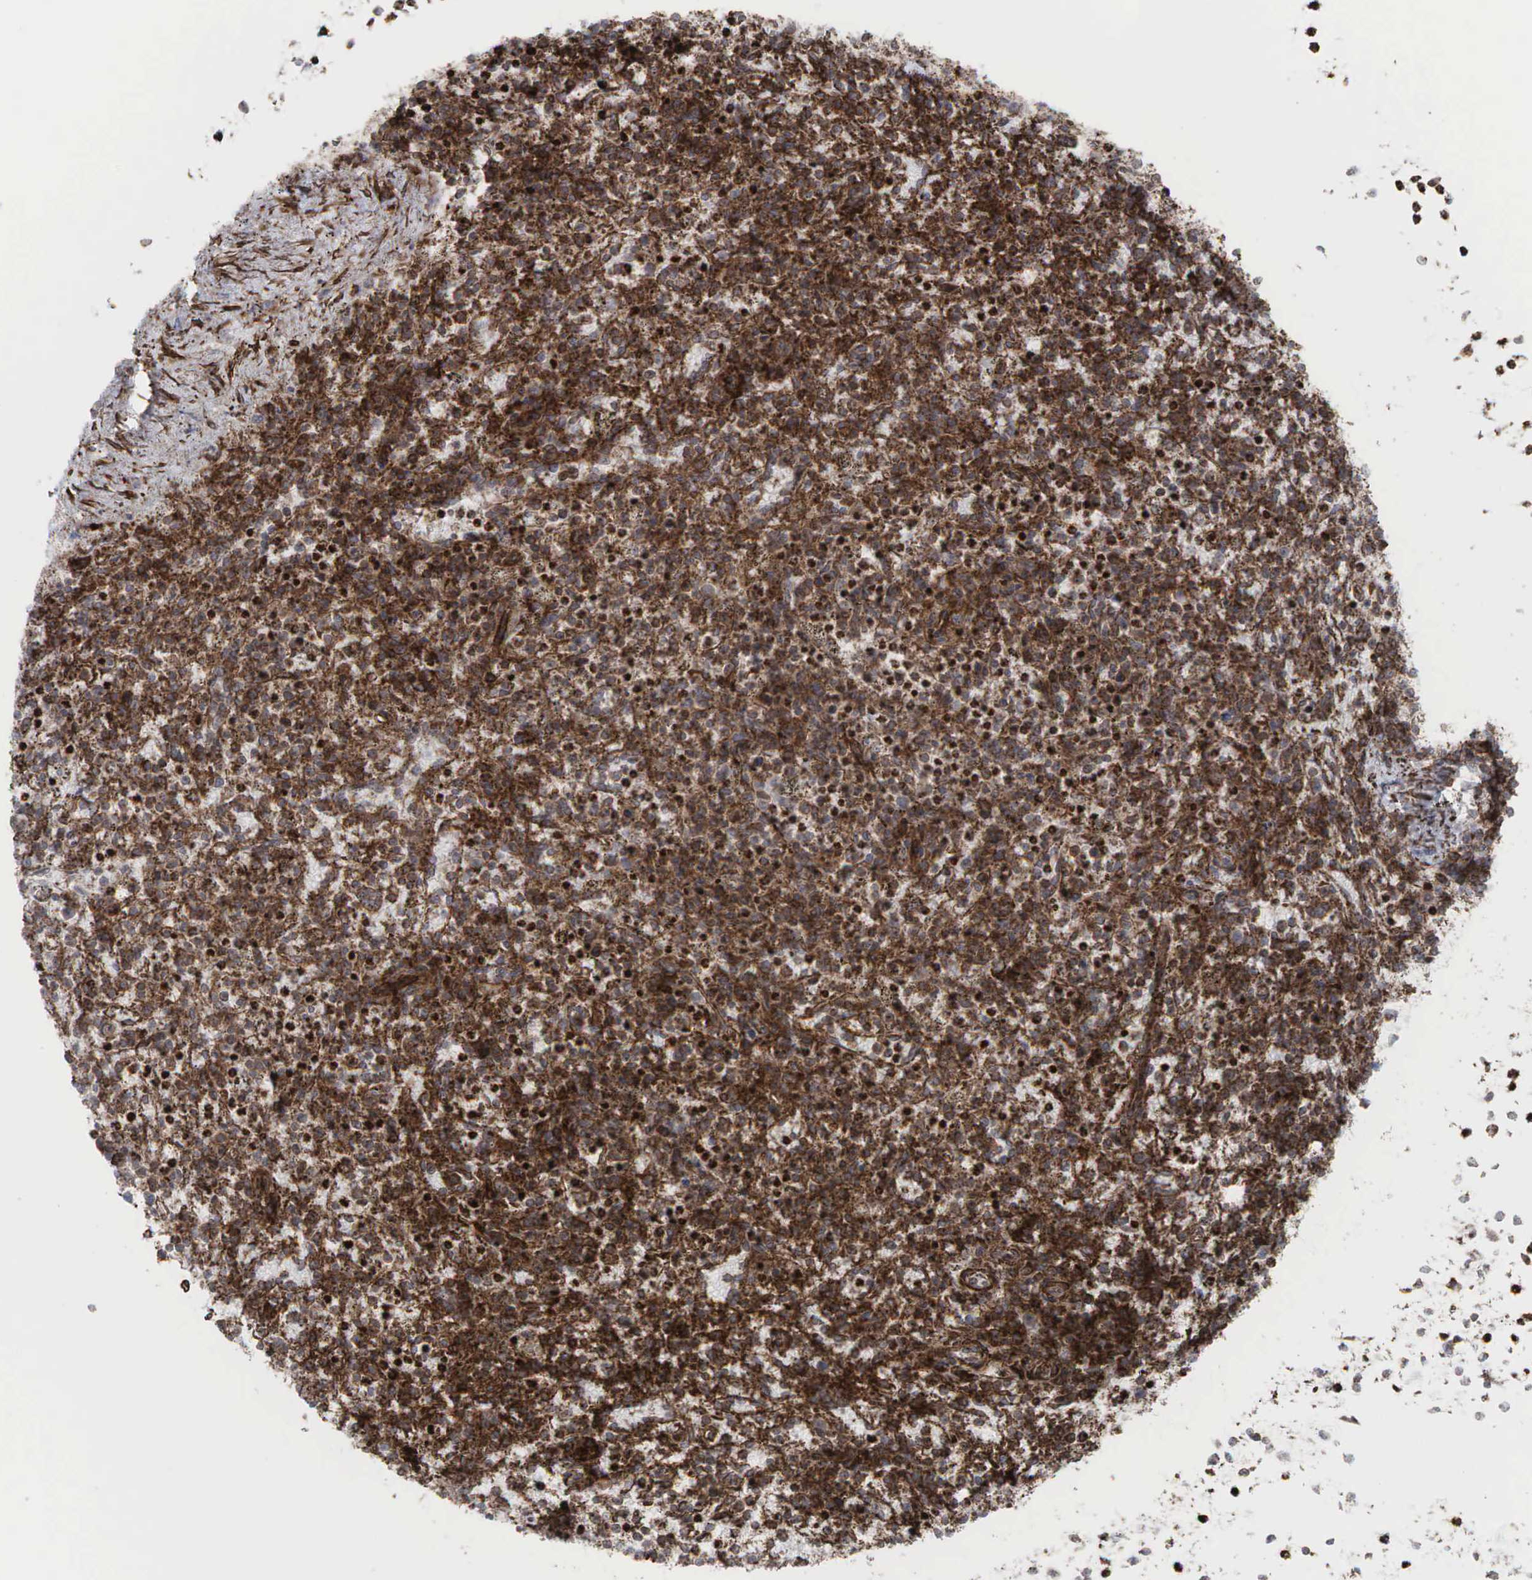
{"staining": {"intensity": "moderate", "quantity": ">75%", "location": "cytoplasmic/membranous,nuclear"}, "tissue": "spleen", "cell_type": "Cells in red pulp", "image_type": "normal", "snomed": [{"axis": "morphology", "description": "Normal tissue, NOS"}, {"axis": "topography", "description": "Spleen"}], "caption": "Immunohistochemistry photomicrograph of unremarkable human spleen stained for a protein (brown), which shows medium levels of moderate cytoplasmic/membranous,nuclear staining in approximately >75% of cells in red pulp.", "gene": "GPRASP1", "patient": {"sex": "male", "age": 72}}